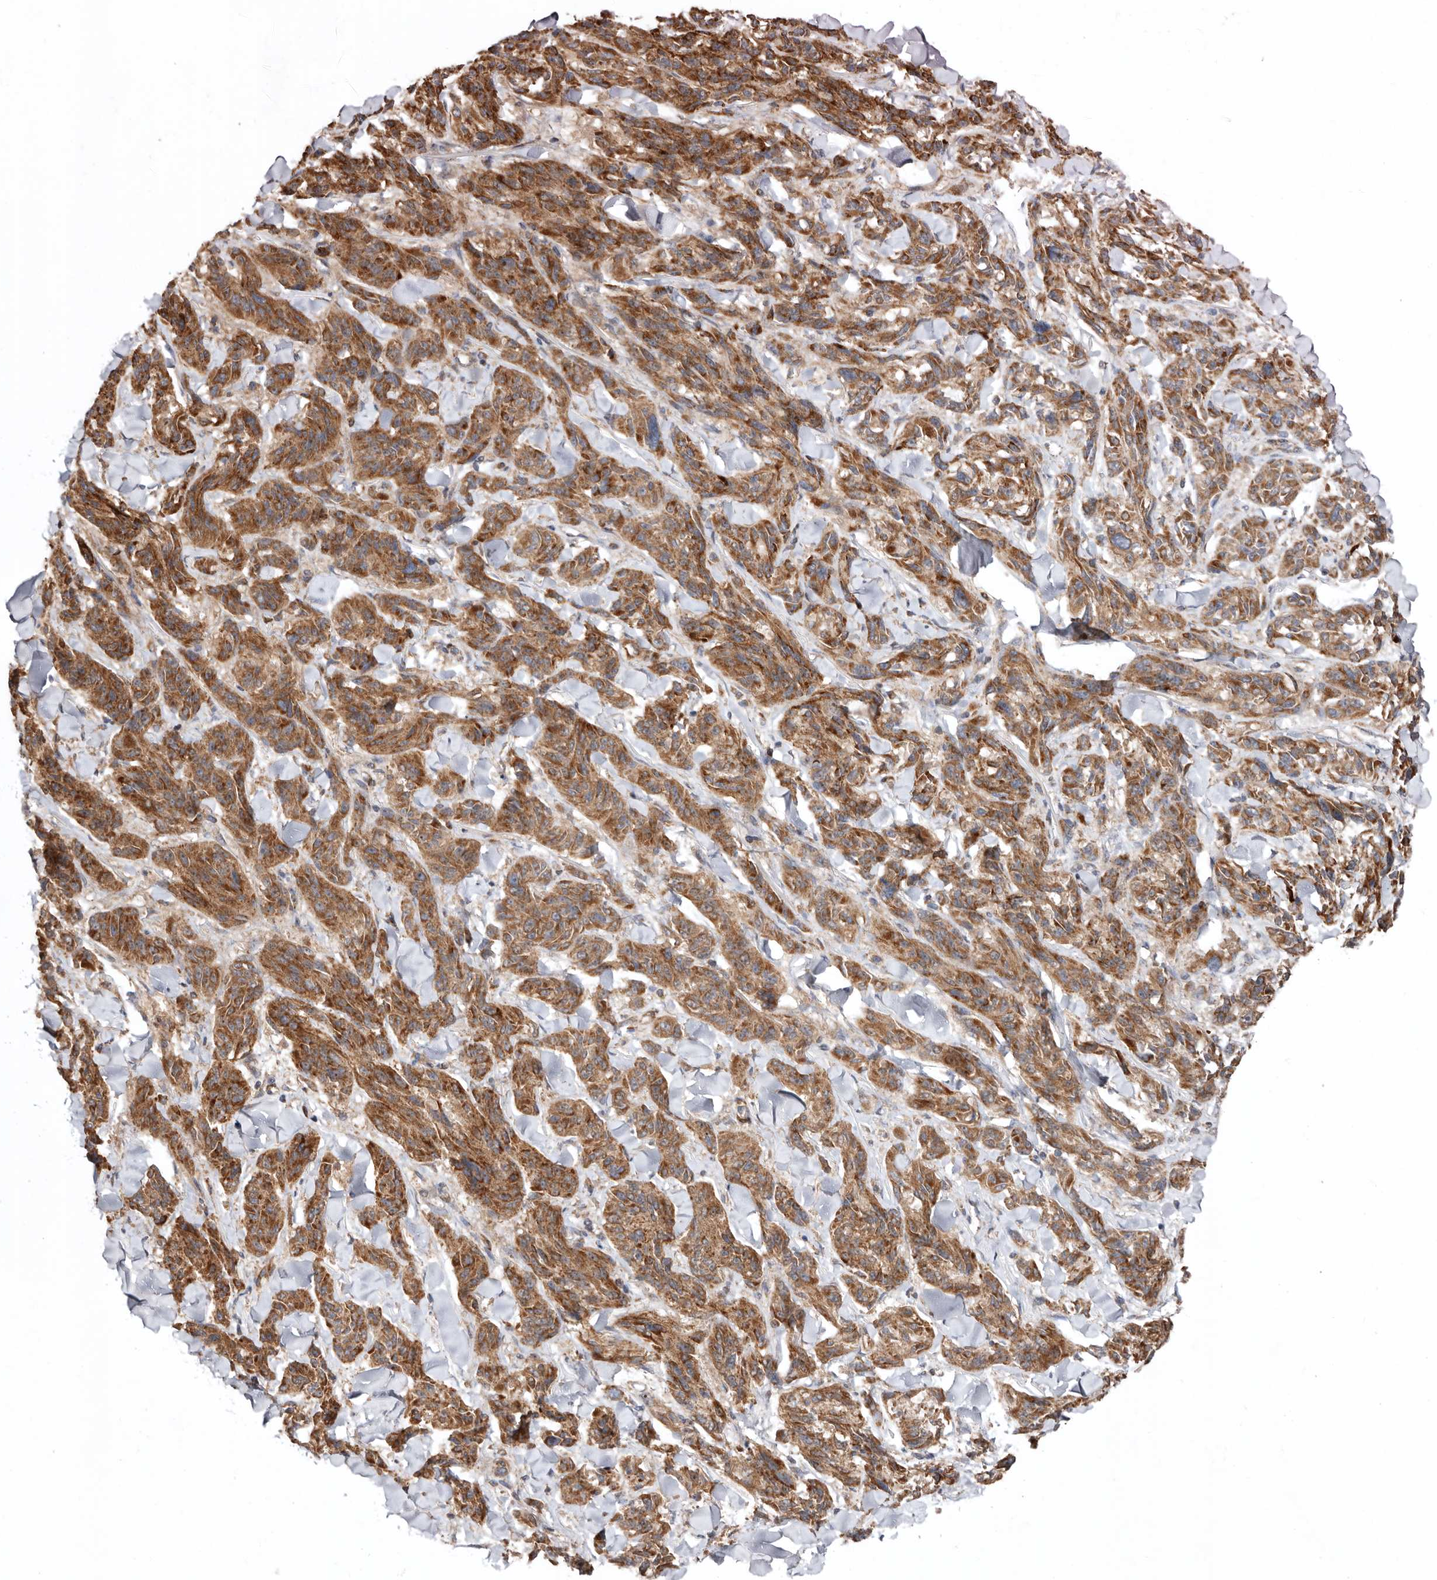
{"staining": {"intensity": "moderate", "quantity": ">75%", "location": "cytoplasmic/membranous"}, "tissue": "melanoma", "cell_type": "Tumor cells", "image_type": "cancer", "snomed": [{"axis": "morphology", "description": "Malignant melanoma, NOS"}, {"axis": "topography", "description": "Skin"}], "caption": "A micrograph of human melanoma stained for a protein reveals moderate cytoplasmic/membranous brown staining in tumor cells.", "gene": "PROKR1", "patient": {"sex": "male", "age": 53}}